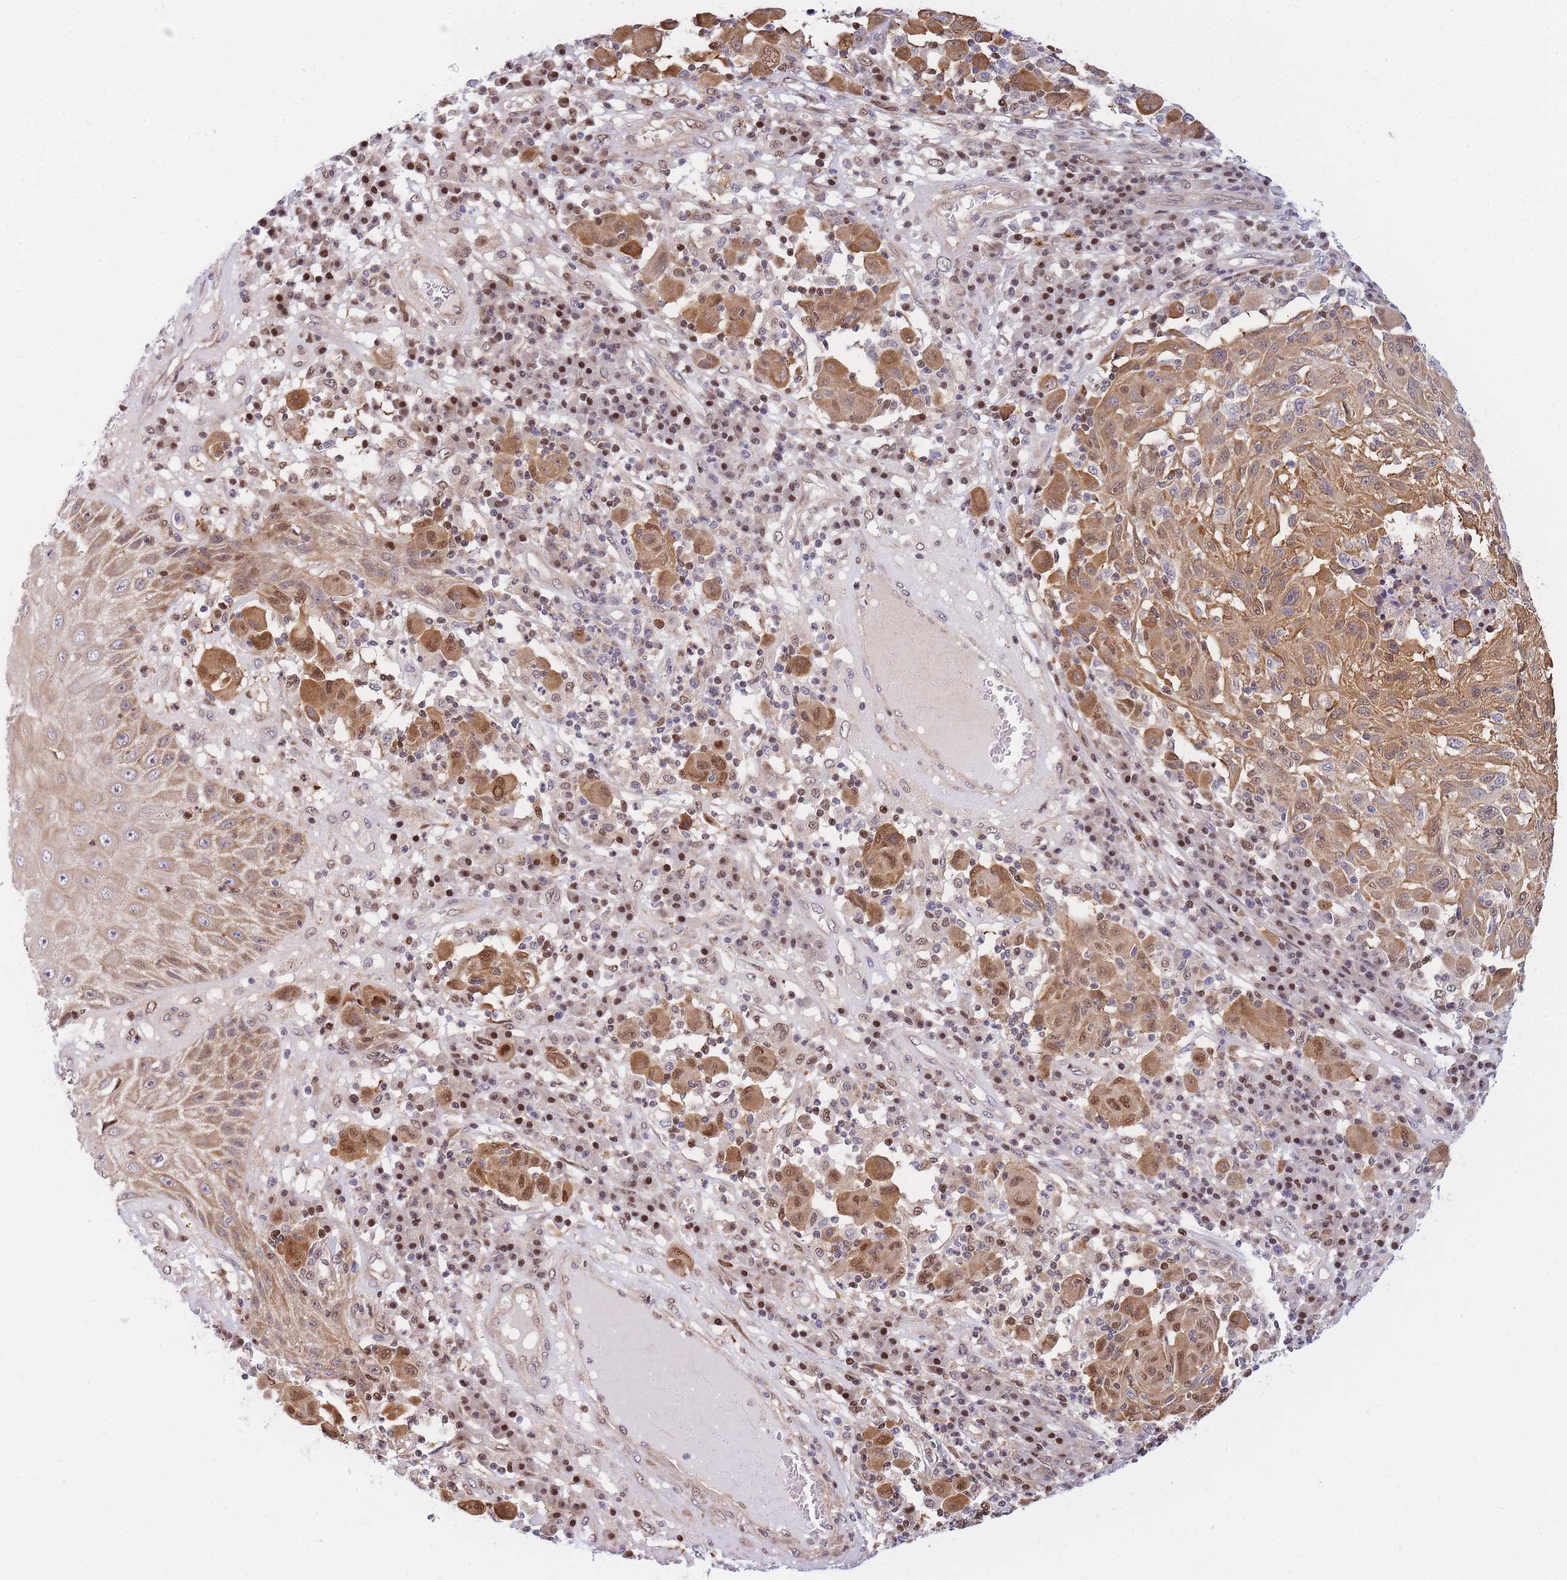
{"staining": {"intensity": "moderate", "quantity": ">75%", "location": "cytoplasmic/membranous,nuclear"}, "tissue": "melanoma", "cell_type": "Tumor cells", "image_type": "cancer", "snomed": [{"axis": "morphology", "description": "Malignant melanoma, NOS"}, {"axis": "topography", "description": "Skin"}], "caption": "A brown stain highlights moderate cytoplasmic/membranous and nuclear staining of a protein in malignant melanoma tumor cells.", "gene": "CRACD", "patient": {"sex": "male", "age": 53}}